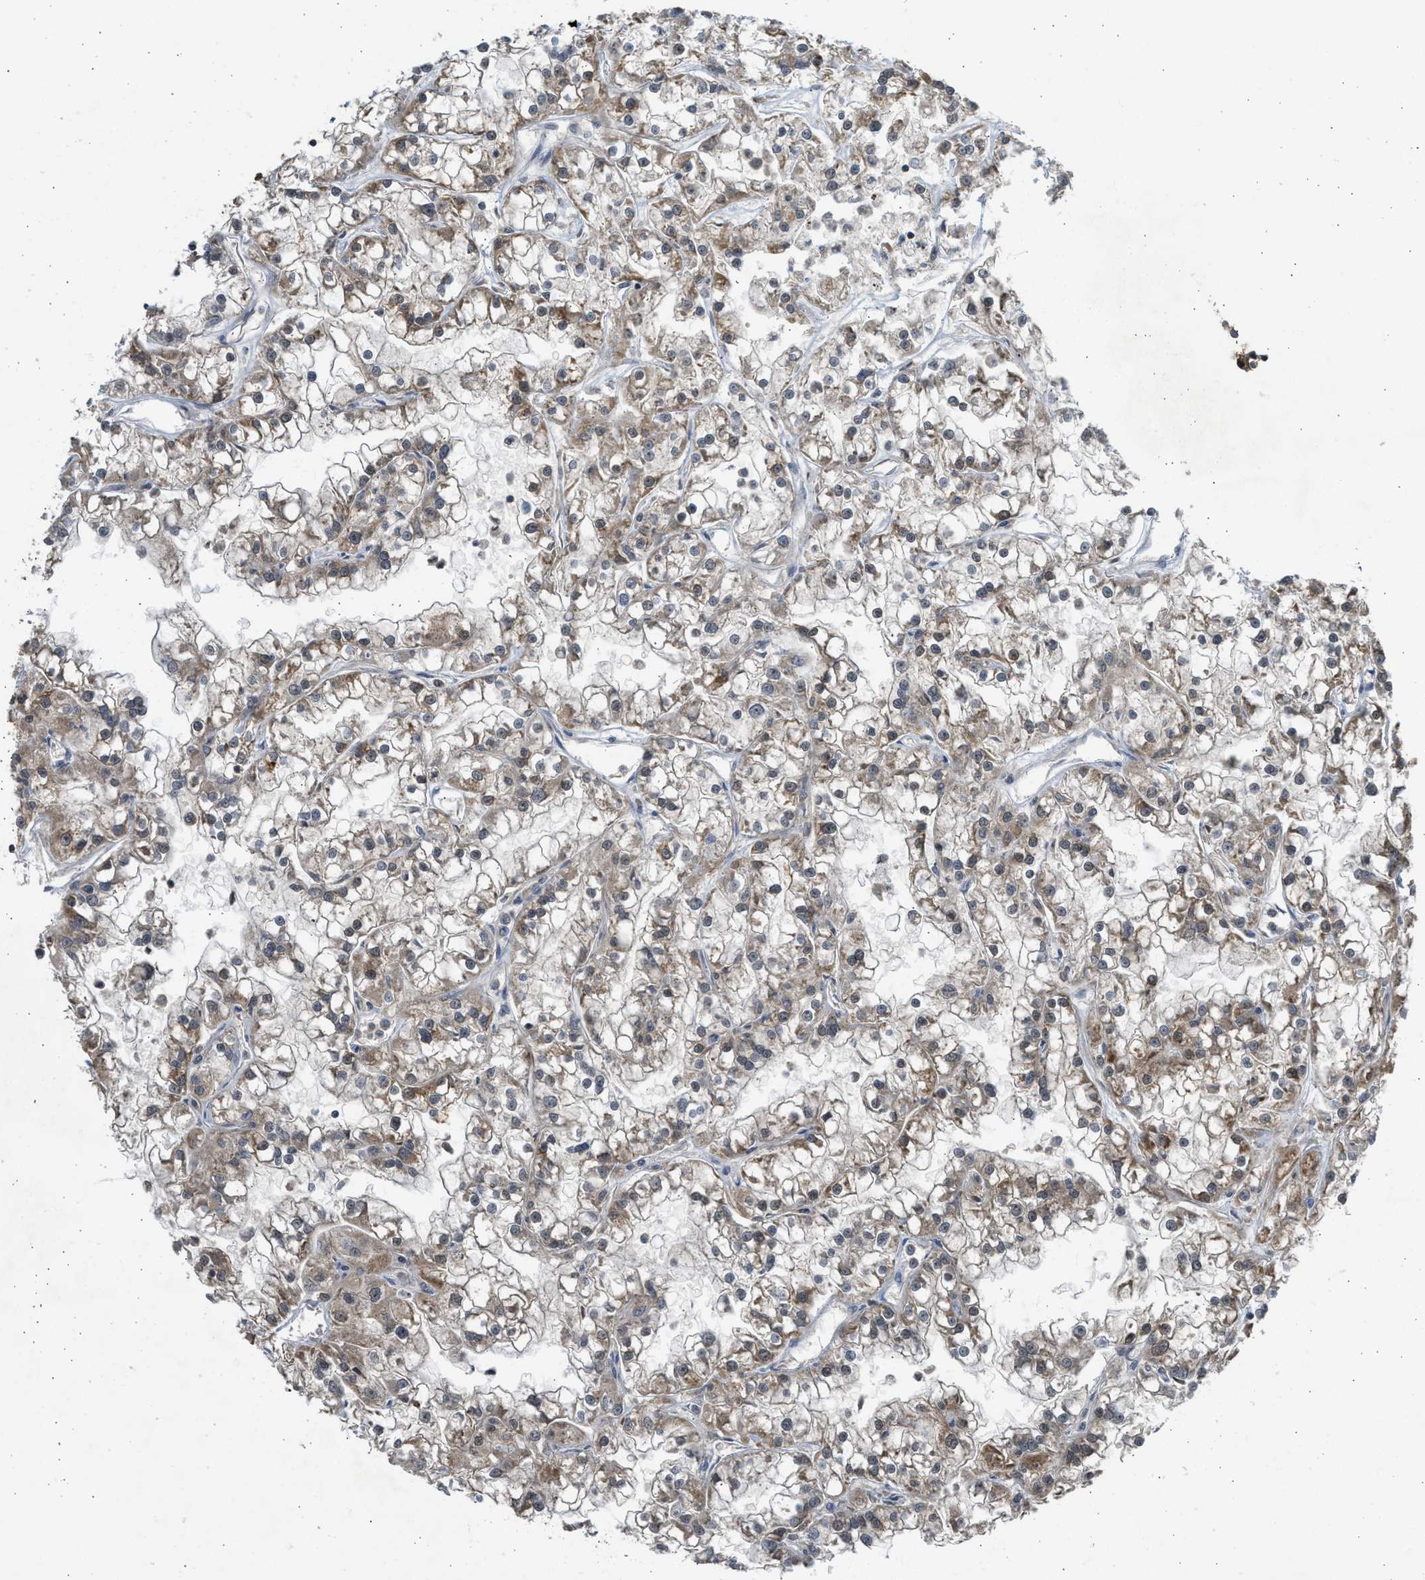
{"staining": {"intensity": "weak", "quantity": "25%-75%", "location": "cytoplasmic/membranous"}, "tissue": "renal cancer", "cell_type": "Tumor cells", "image_type": "cancer", "snomed": [{"axis": "morphology", "description": "Adenocarcinoma, NOS"}, {"axis": "topography", "description": "Kidney"}], "caption": "High-magnification brightfield microscopy of adenocarcinoma (renal) stained with DAB (3,3'-diaminobenzidine) (brown) and counterstained with hematoxylin (blue). tumor cells exhibit weak cytoplasmic/membranous positivity is identified in about25%-75% of cells.", "gene": "CYP1A1", "patient": {"sex": "female", "age": 52}}